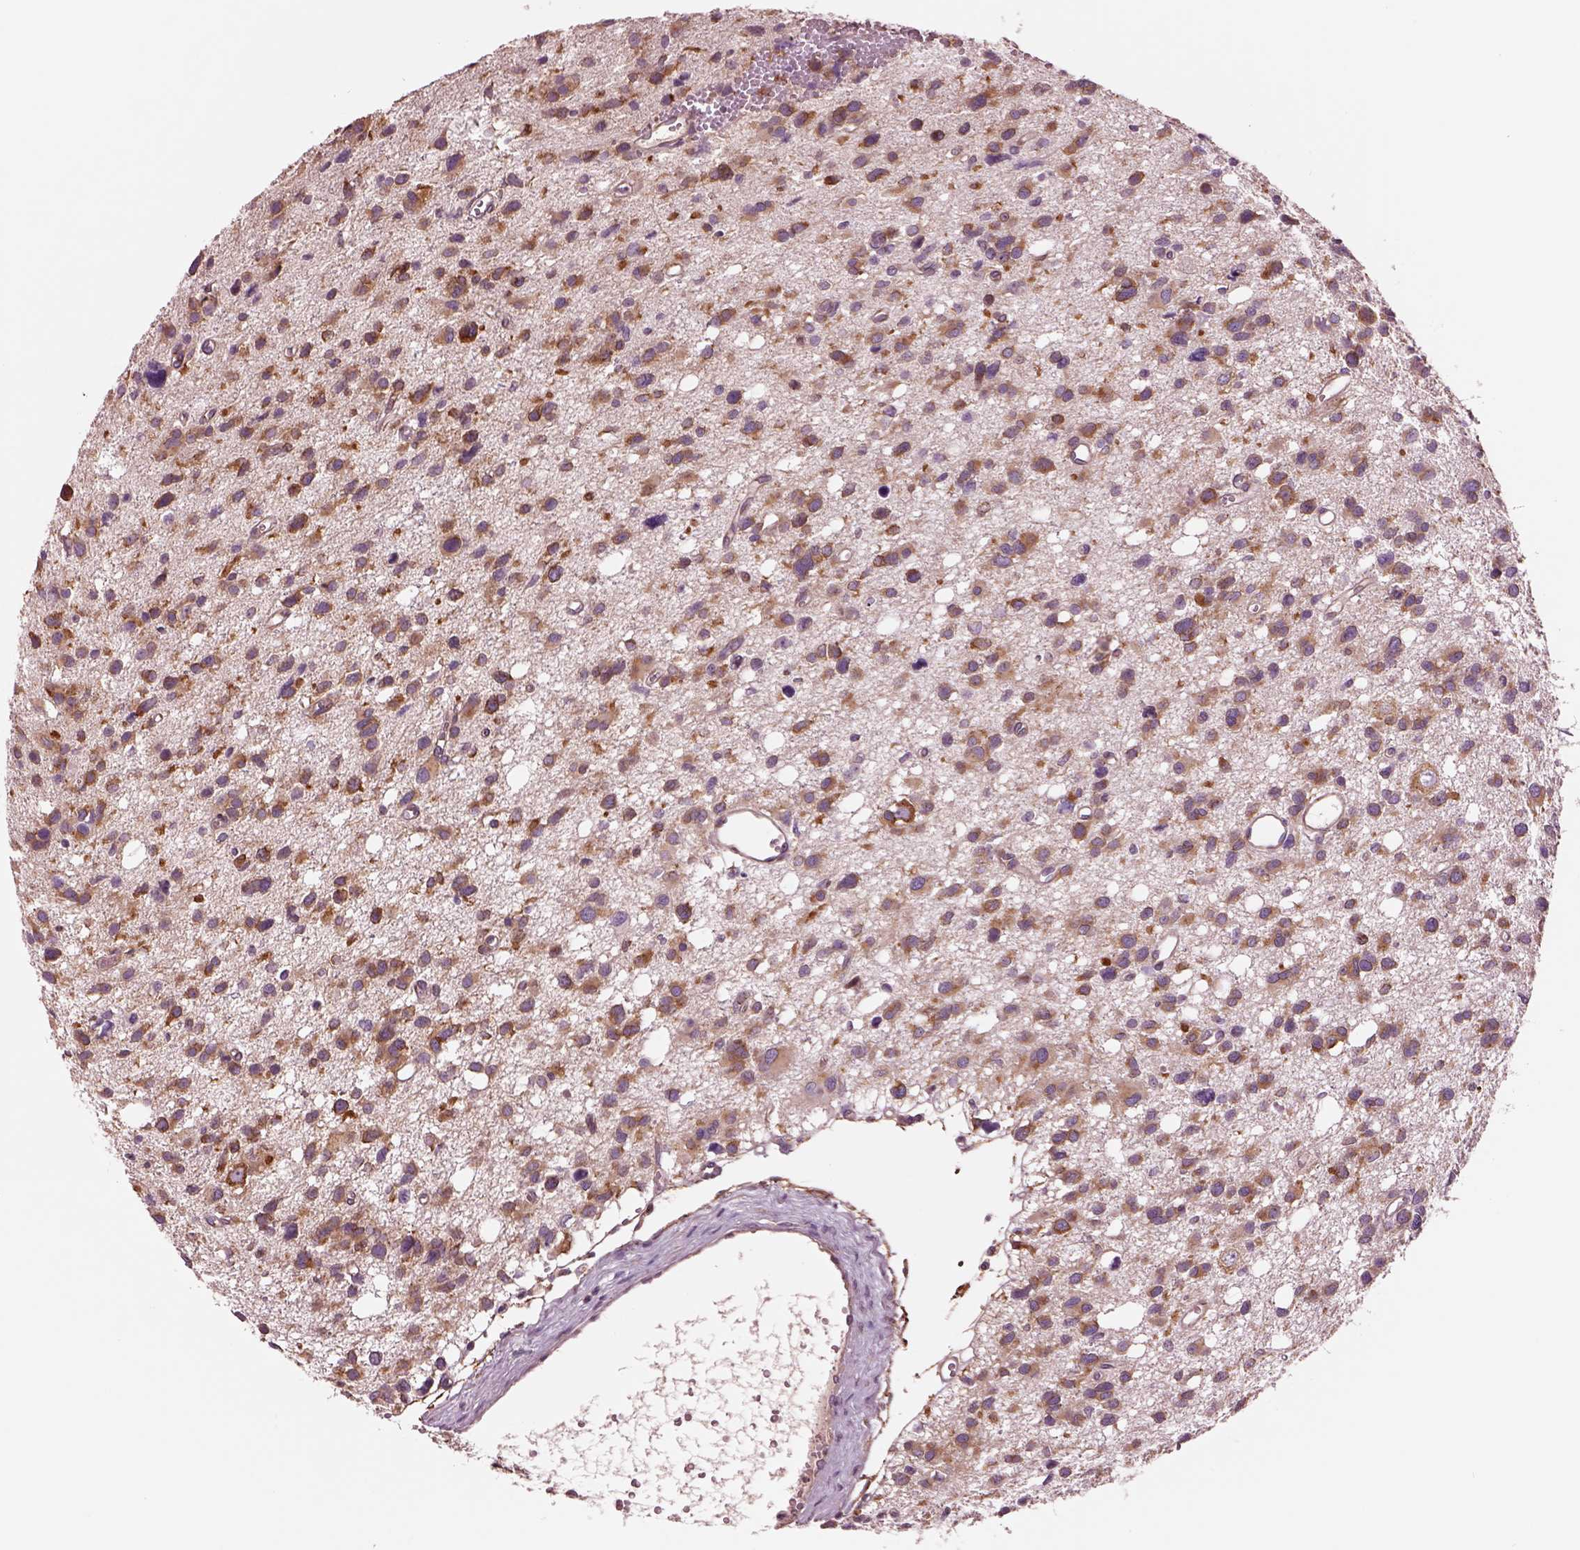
{"staining": {"intensity": "moderate", "quantity": ">75%", "location": "cytoplasmic/membranous"}, "tissue": "glioma", "cell_type": "Tumor cells", "image_type": "cancer", "snomed": [{"axis": "morphology", "description": "Glioma, malignant, High grade"}, {"axis": "topography", "description": "Brain"}], "caption": "Malignant glioma (high-grade) stained with DAB (3,3'-diaminobenzidine) IHC shows medium levels of moderate cytoplasmic/membranous expression in approximately >75% of tumor cells.", "gene": "SEC23A", "patient": {"sex": "male", "age": 23}}